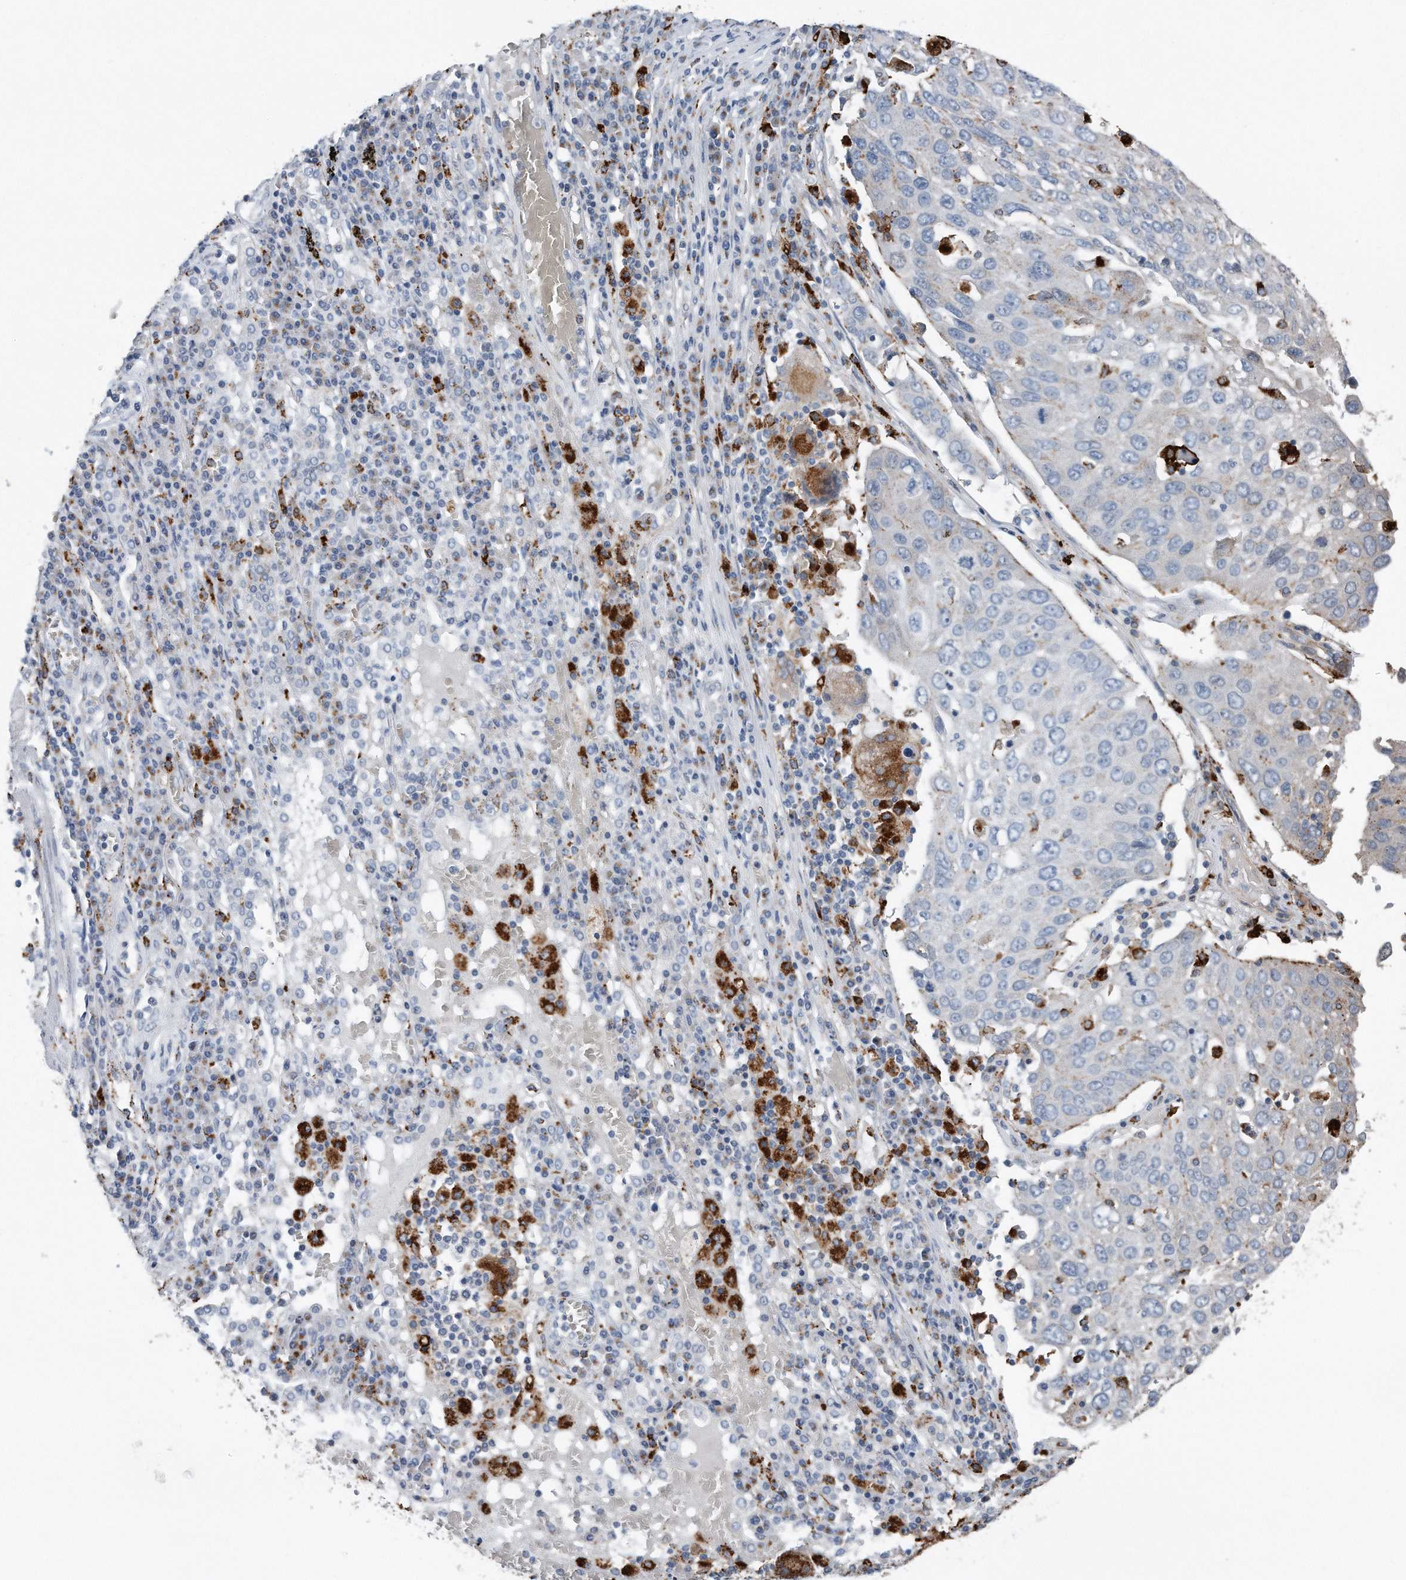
{"staining": {"intensity": "negative", "quantity": "none", "location": "none"}, "tissue": "lung cancer", "cell_type": "Tumor cells", "image_type": "cancer", "snomed": [{"axis": "morphology", "description": "Squamous cell carcinoma, NOS"}, {"axis": "topography", "description": "Lung"}], "caption": "A high-resolution image shows IHC staining of squamous cell carcinoma (lung), which displays no significant staining in tumor cells.", "gene": "ZNF772", "patient": {"sex": "male", "age": 65}}